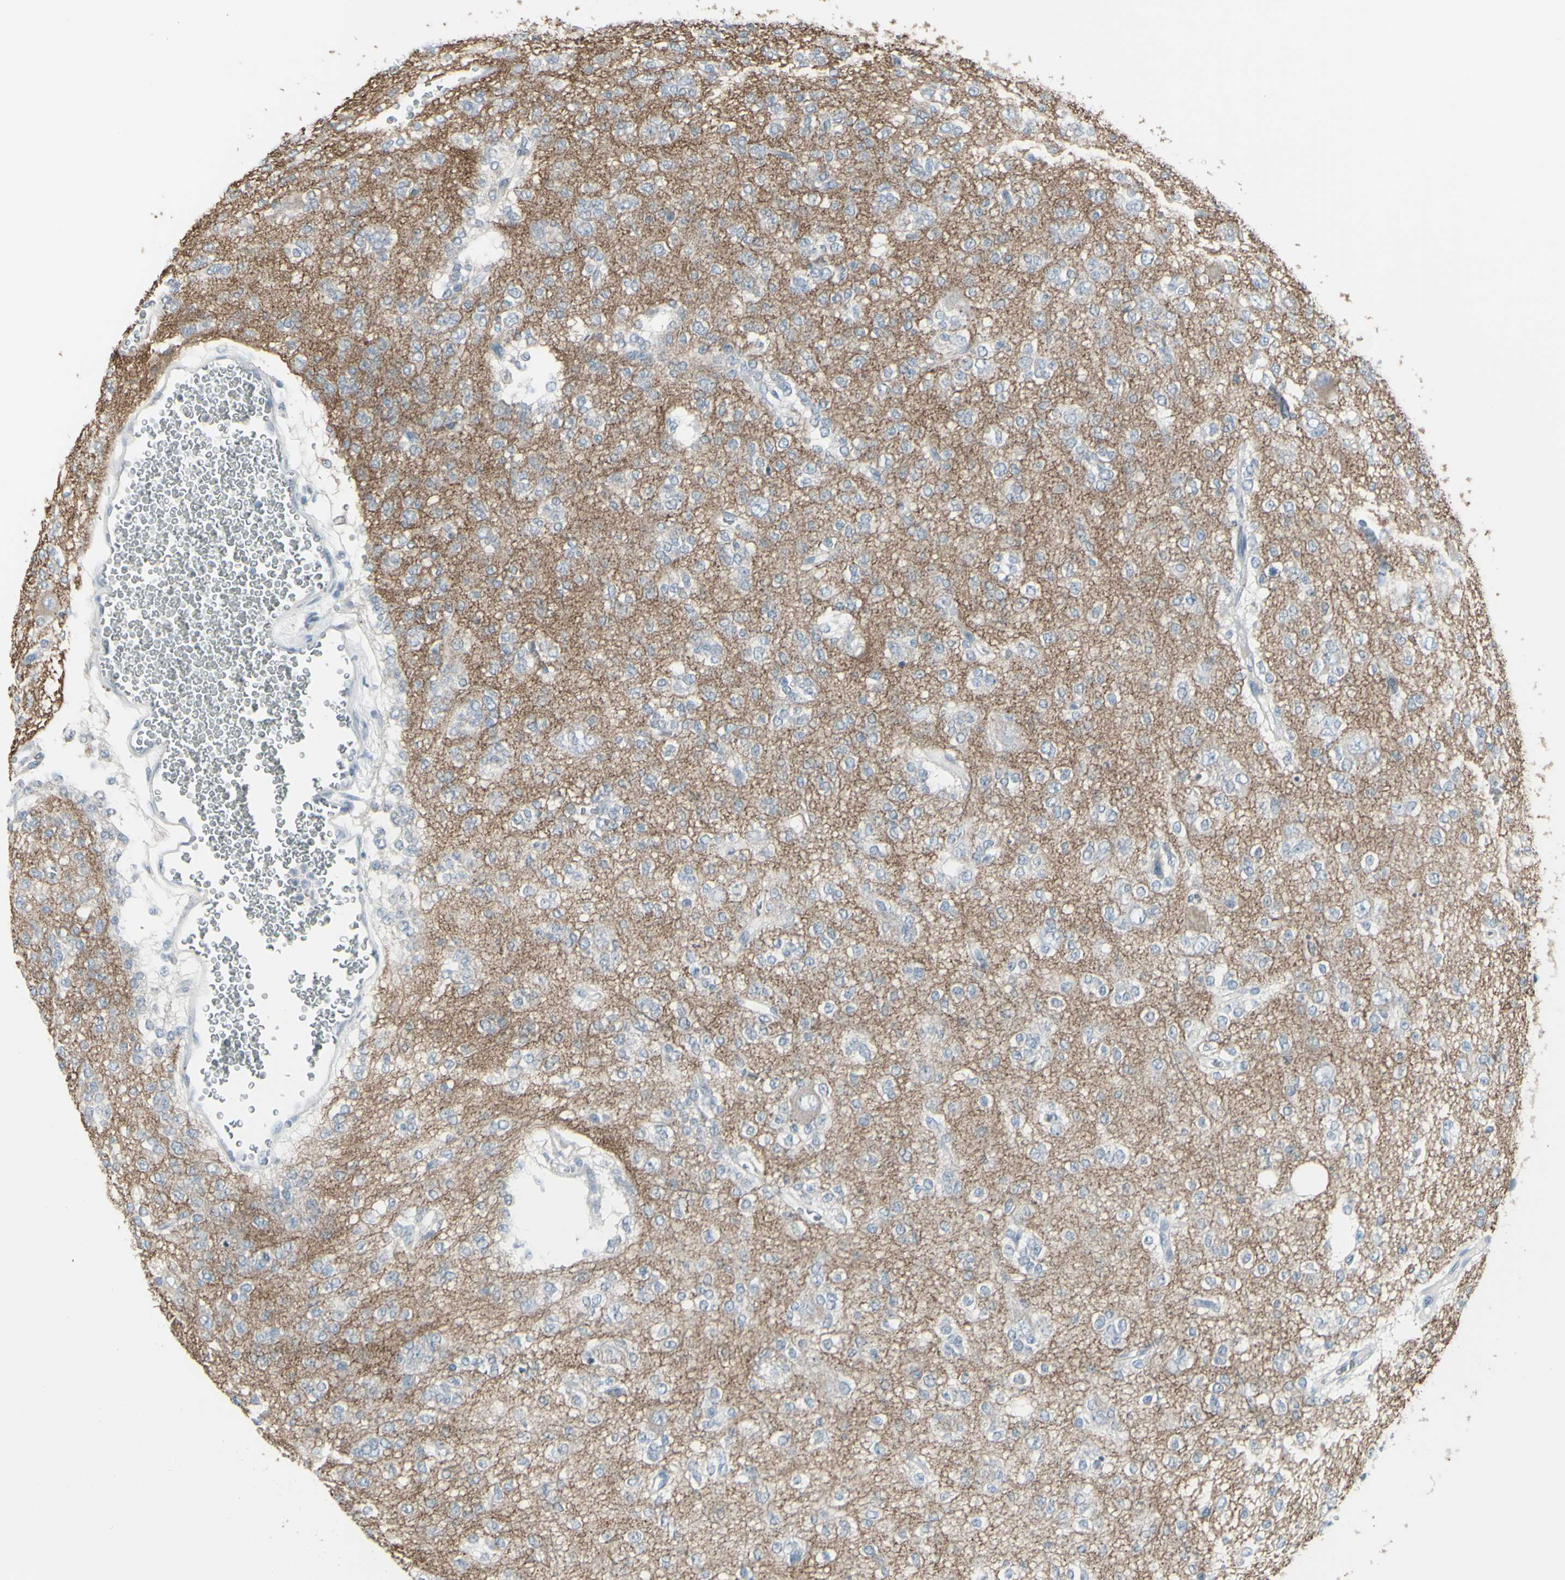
{"staining": {"intensity": "negative", "quantity": "none", "location": "none"}, "tissue": "glioma", "cell_type": "Tumor cells", "image_type": "cancer", "snomed": [{"axis": "morphology", "description": "Glioma, malignant, Low grade"}, {"axis": "topography", "description": "Brain"}], "caption": "The image demonstrates no significant expression in tumor cells of glioma.", "gene": "RAB3A", "patient": {"sex": "male", "age": 38}}